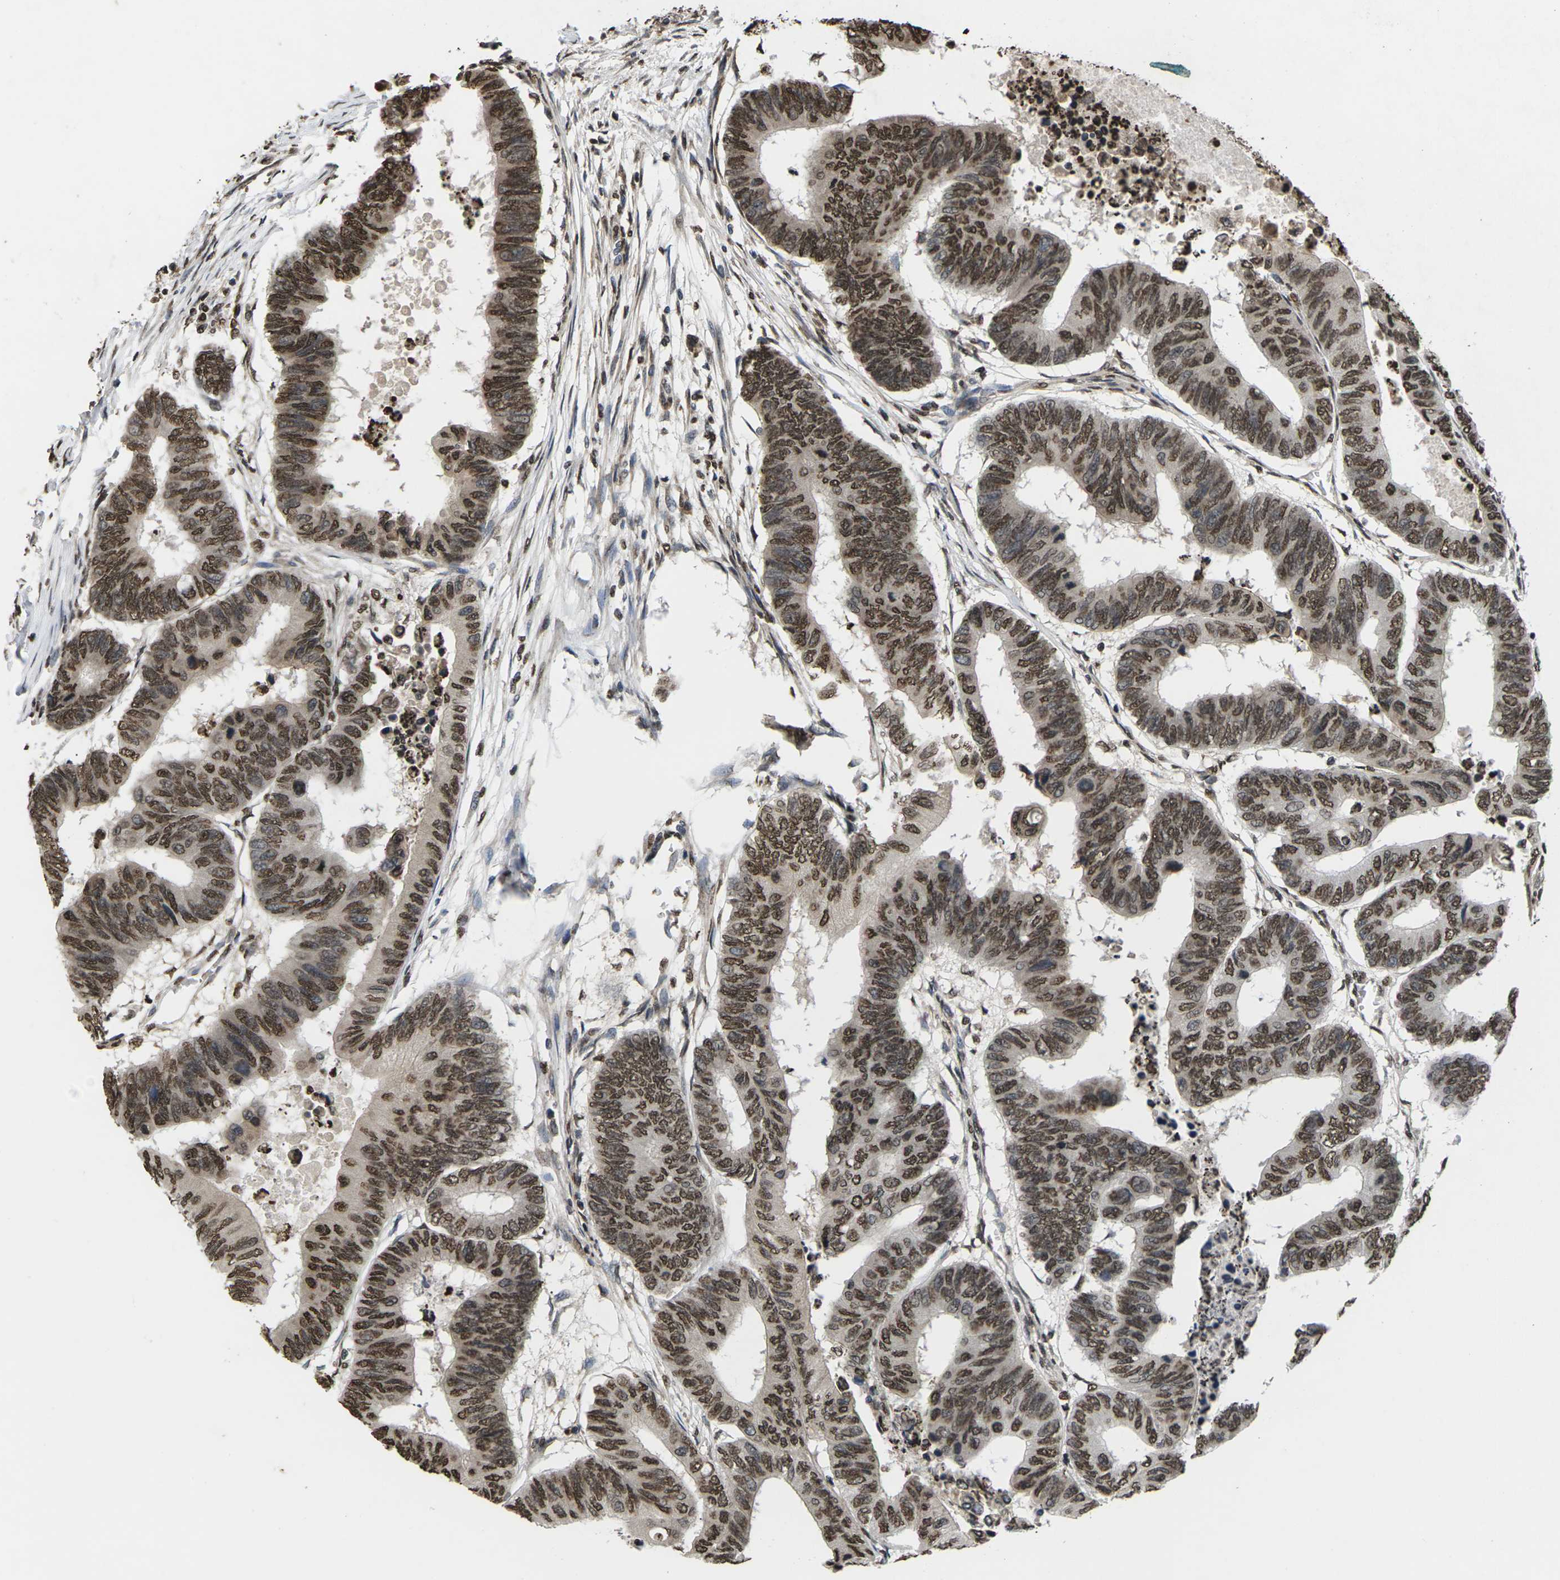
{"staining": {"intensity": "strong", "quantity": ">75%", "location": "nuclear"}, "tissue": "colorectal cancer", "cell_type": "Tumor cells", "image_type": "cancer", "snomed": [{"axis": "morphology", "description": "Normal tissue, NOS"}, {"axis": "morphology", "description": "Adenocarcinoma, NOS"}, {"axis": "topography", "description": "Rectum"}, {"axis": "topography", "description": "Peripheral nerve tissue"}], "caption": "Protein staining demonstrates strong nuclear staining in approximately >75% of tumor cells in colorectal cancer (adenocarcinoma).", "gene": "EMSY", "patient": {"sex": "male", "age": 92}}